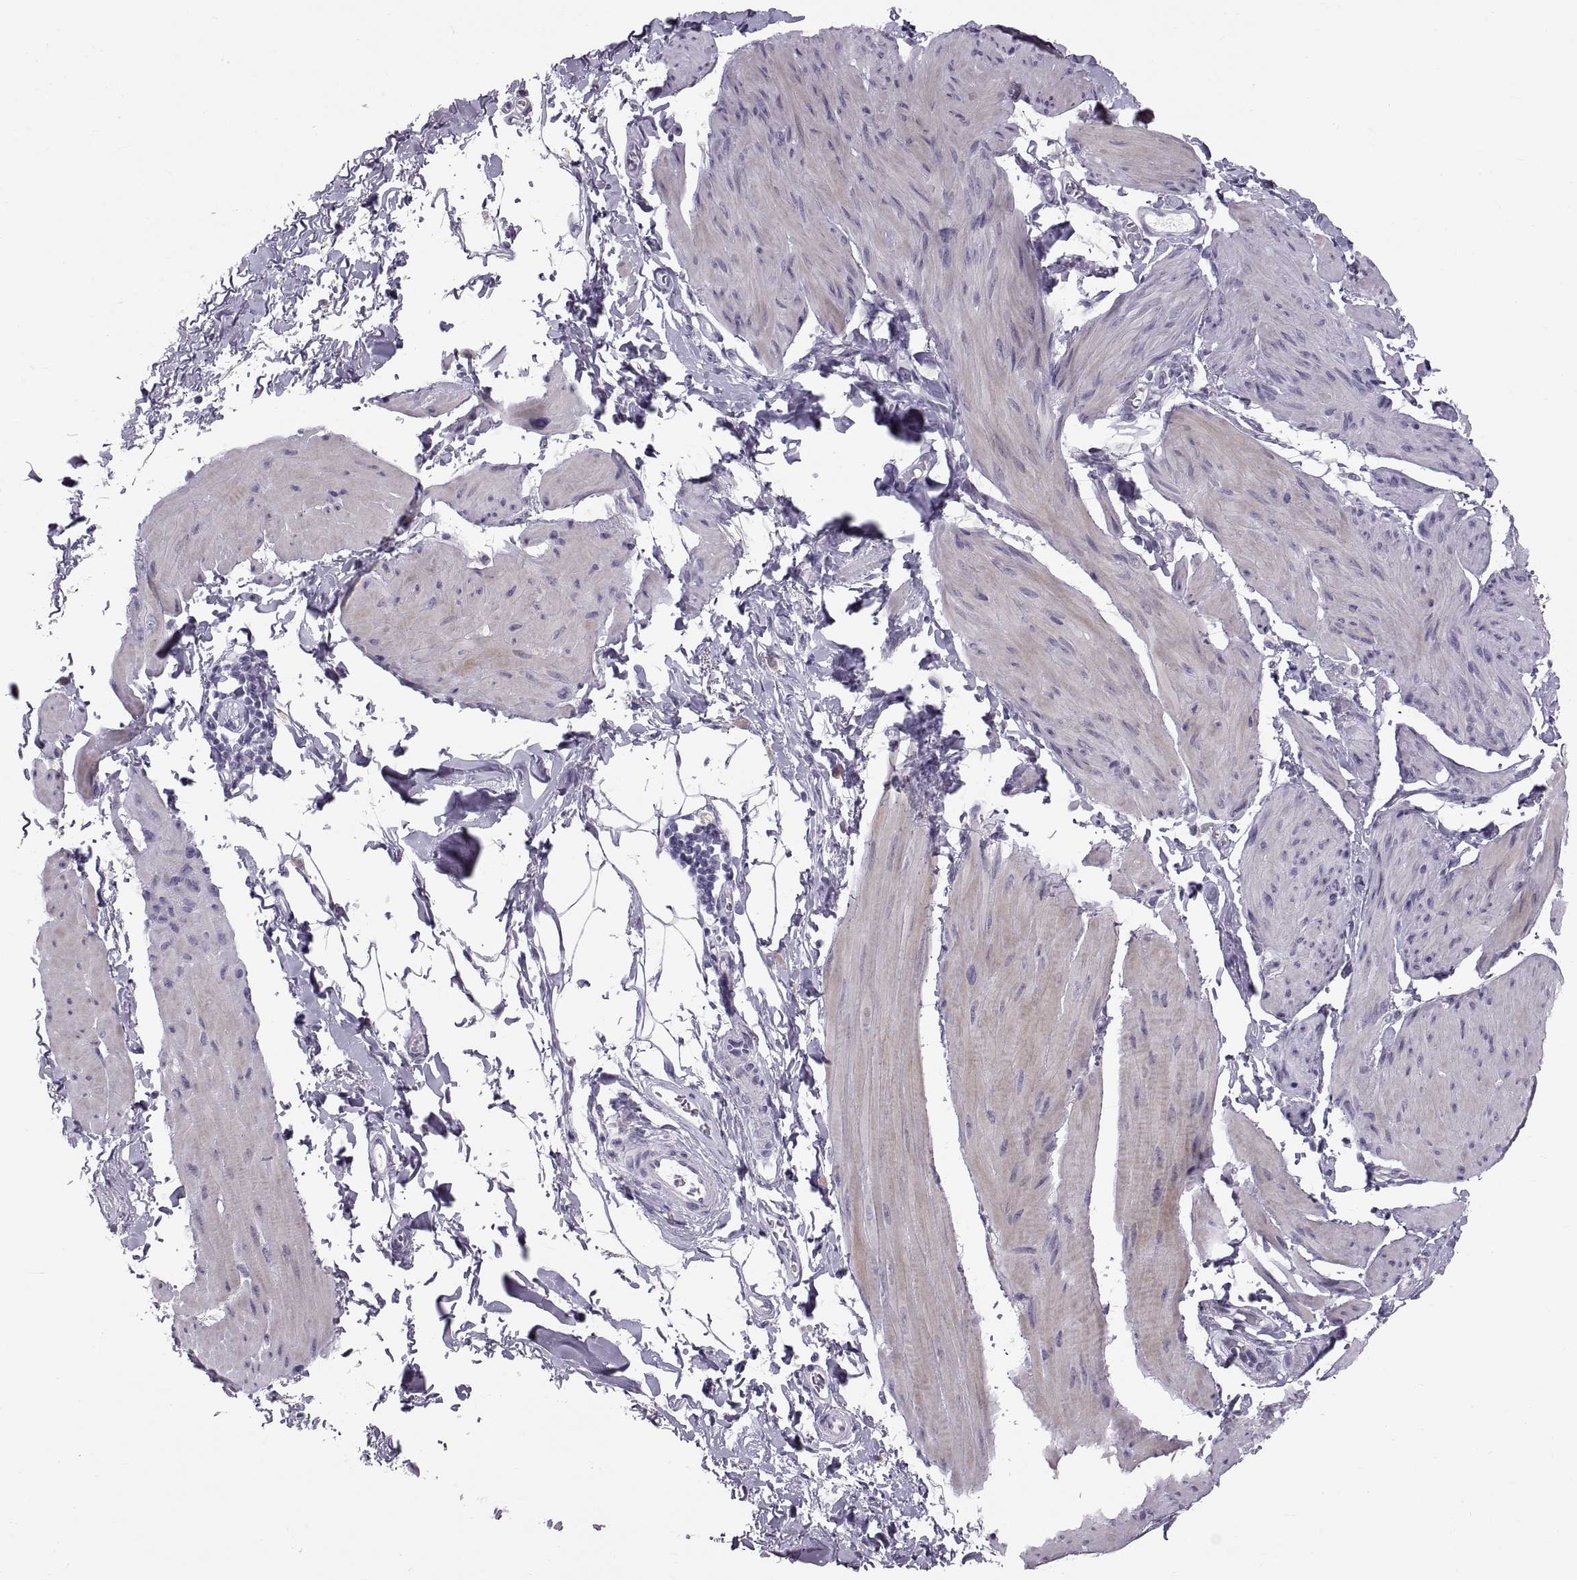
{"staining": {"intensity": "negative", "quantity": "none", "location": "none"}, "tissue": "smooth muscle", "cell_type": "Smooth muscle cells", "image_type": "normal", "snomed": [{"axis": "morphology", "description": "Normal tissue, NOS"}, {"axis": "topography", "description": "Adipose tissue"}, {"axis": "topography", "description": "Smooth muscle"}, {"axis": "topography", "description": "Peripheral nerve tissue"}], "caption": "DAB (3,3'-diaminobenzidine) immunohistochemical staining of benign smooth muscle reveals no significant staining in smooth muscle cells. The staining was performed using DAB (3,3'-diaminobenzidine) to visualize the protein expression in brown, while the nuclei were stained in blue with hematoxylin (Magnification: 20x).", "gene": "SPACDR", "patient": {"sex": "male", "age": 83}}